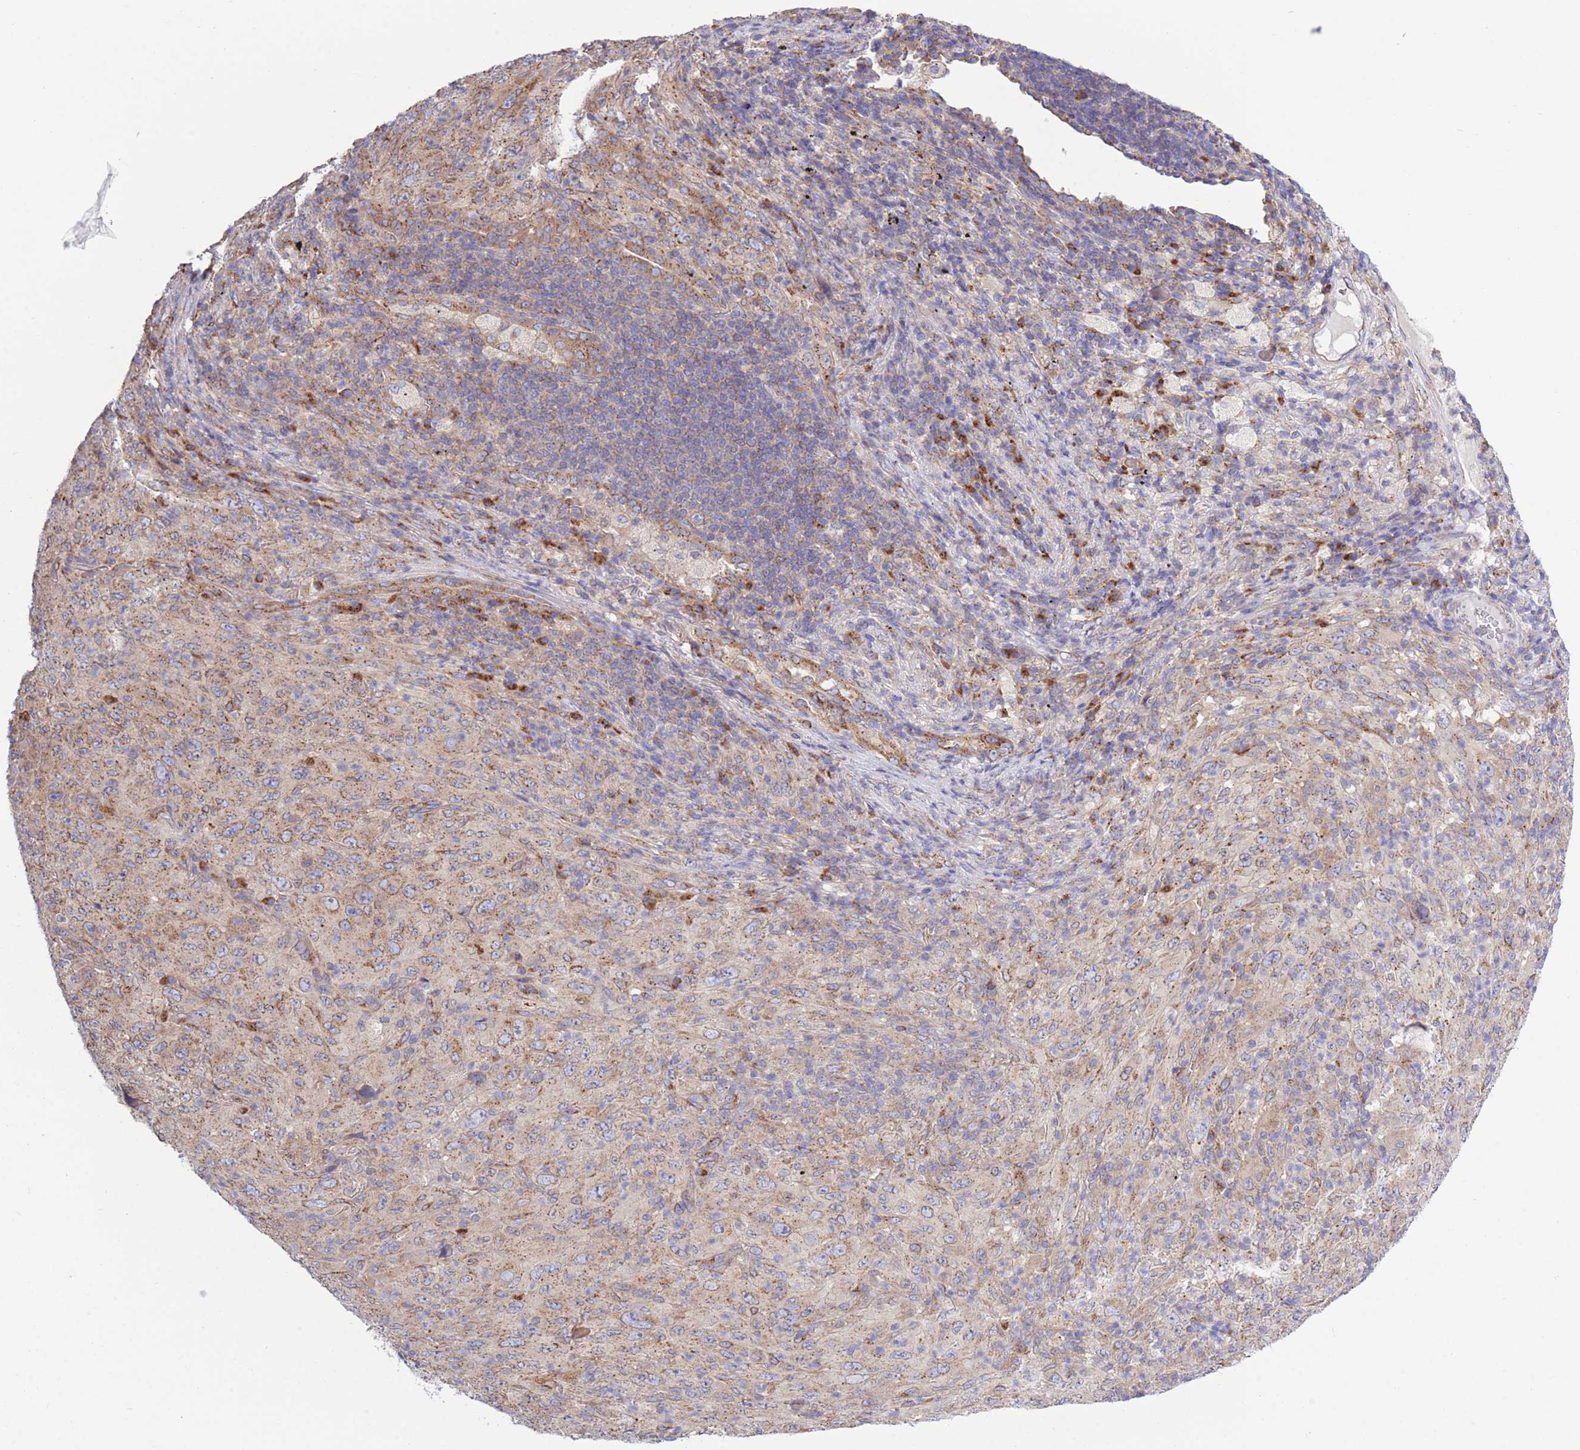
{"staining": {"intensity": "moderate", "quantity": "25%-75%", "location": "cytoplasmic/membranous"}, "tissue": "melanoma", "cell_type": "Tumor cells", "image_type": "cancer", "snomed": [{"axis": "morphology", "description": "Malignant melanoma, Metastatic site"}, {"axis": "topography", "description": "Skin"}], "caption": "Protein staining demonstrates moderate cytoplasmic/membranous positivity in about 25%-75% of tumor cells in malignant melanoma (metastatic site). The staining was performed using DAB to visualize the protein expression in brown, while the nuclei were stained in blue with hematoxylin (Magnification: 20x).", "gene": "COPG2", "patient": {"sex": "female", "age": 56}}